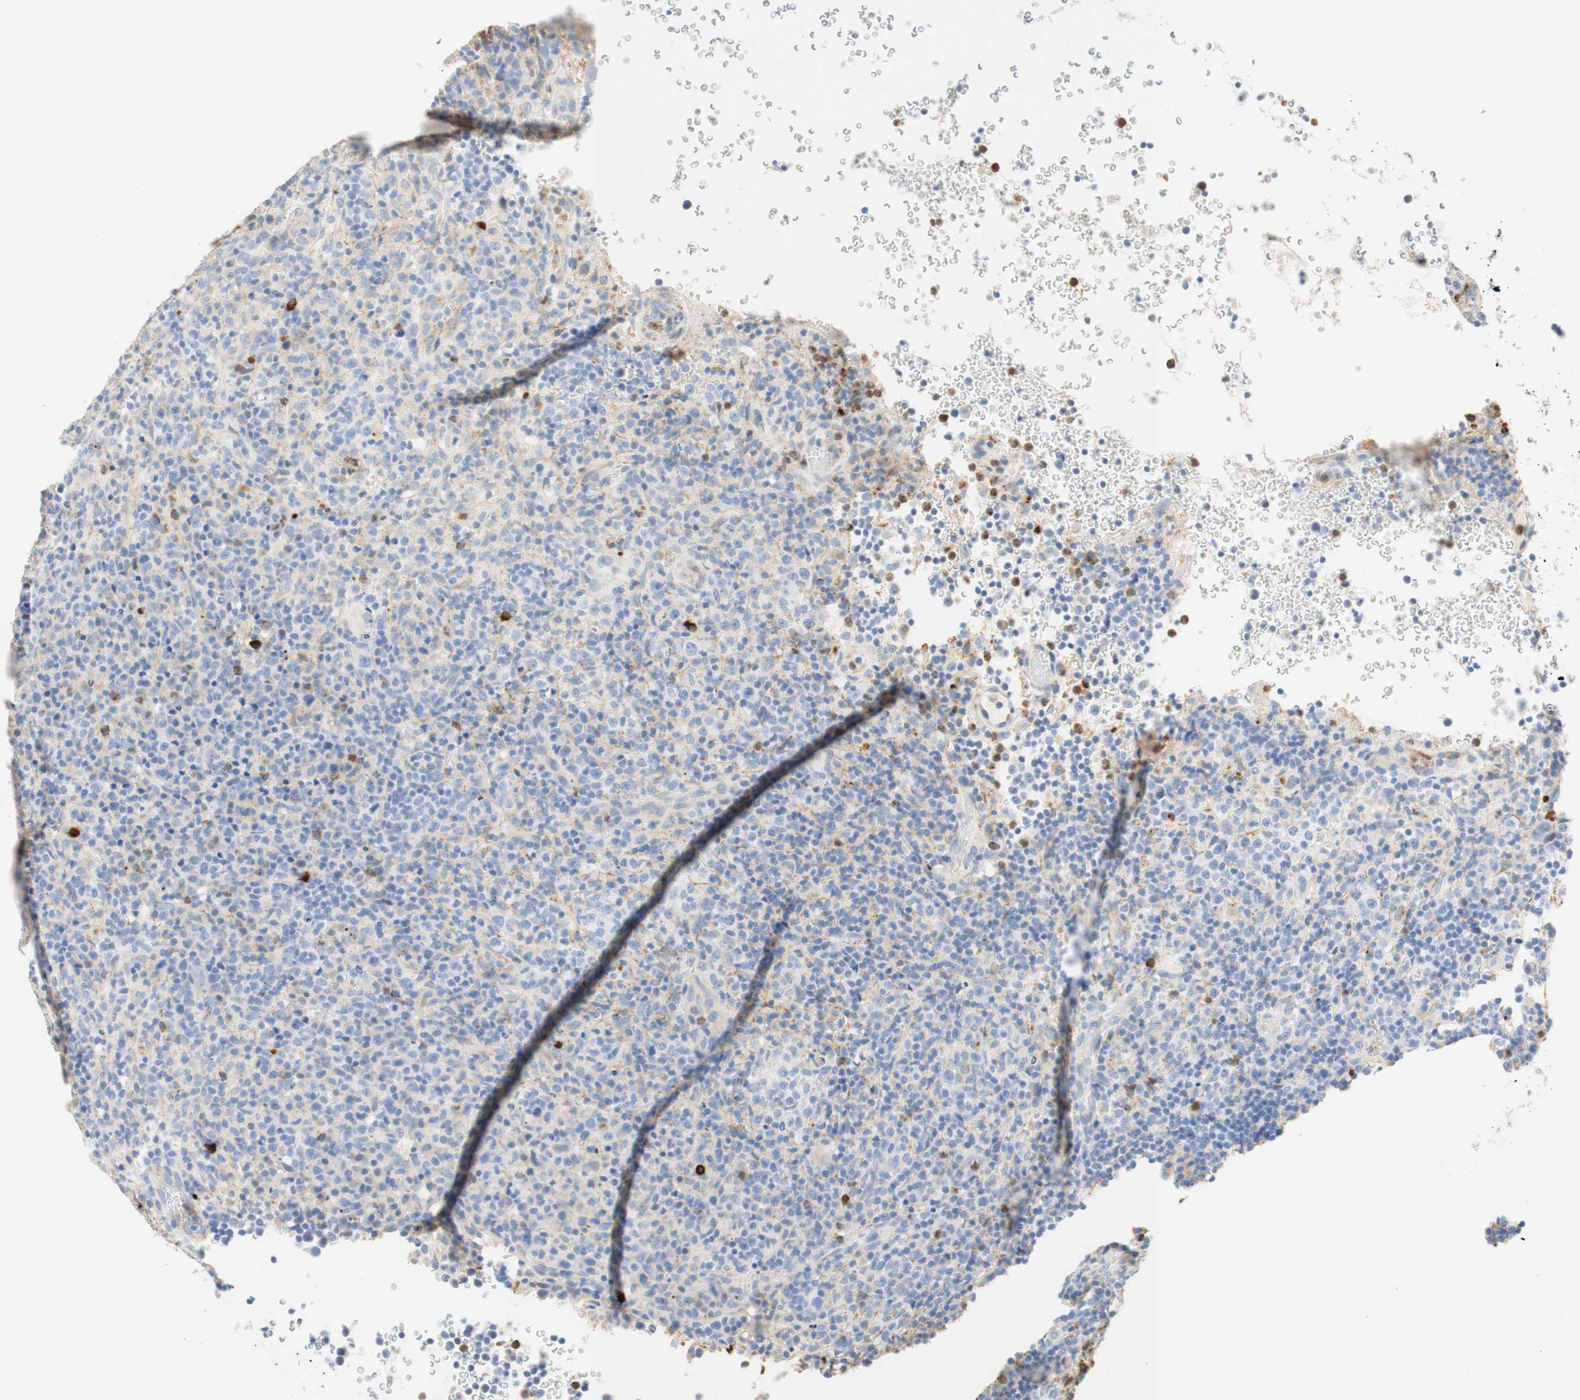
{"staining": {"intensity": "strong", "quantity": "<25%", "location": "cytoplasmic/membranous"}, "tissue": "lymphoma", "cell_type": "Tumor cells", "image_type": "cancer", "snomed": [{"axis": "morphology", "description": "Malignant lymphoma, non-Hodgkin's type, High grade"}, {"axis": "topography", "description": "Lymph node"}], "caption": "Human malignant lymphoma, non-Hodgkin's type (high-grade) stained with a protein marker shows strong staining in tumor cells.", "gene": "CD63", "patient": {"sex": "female", "age": 76}}